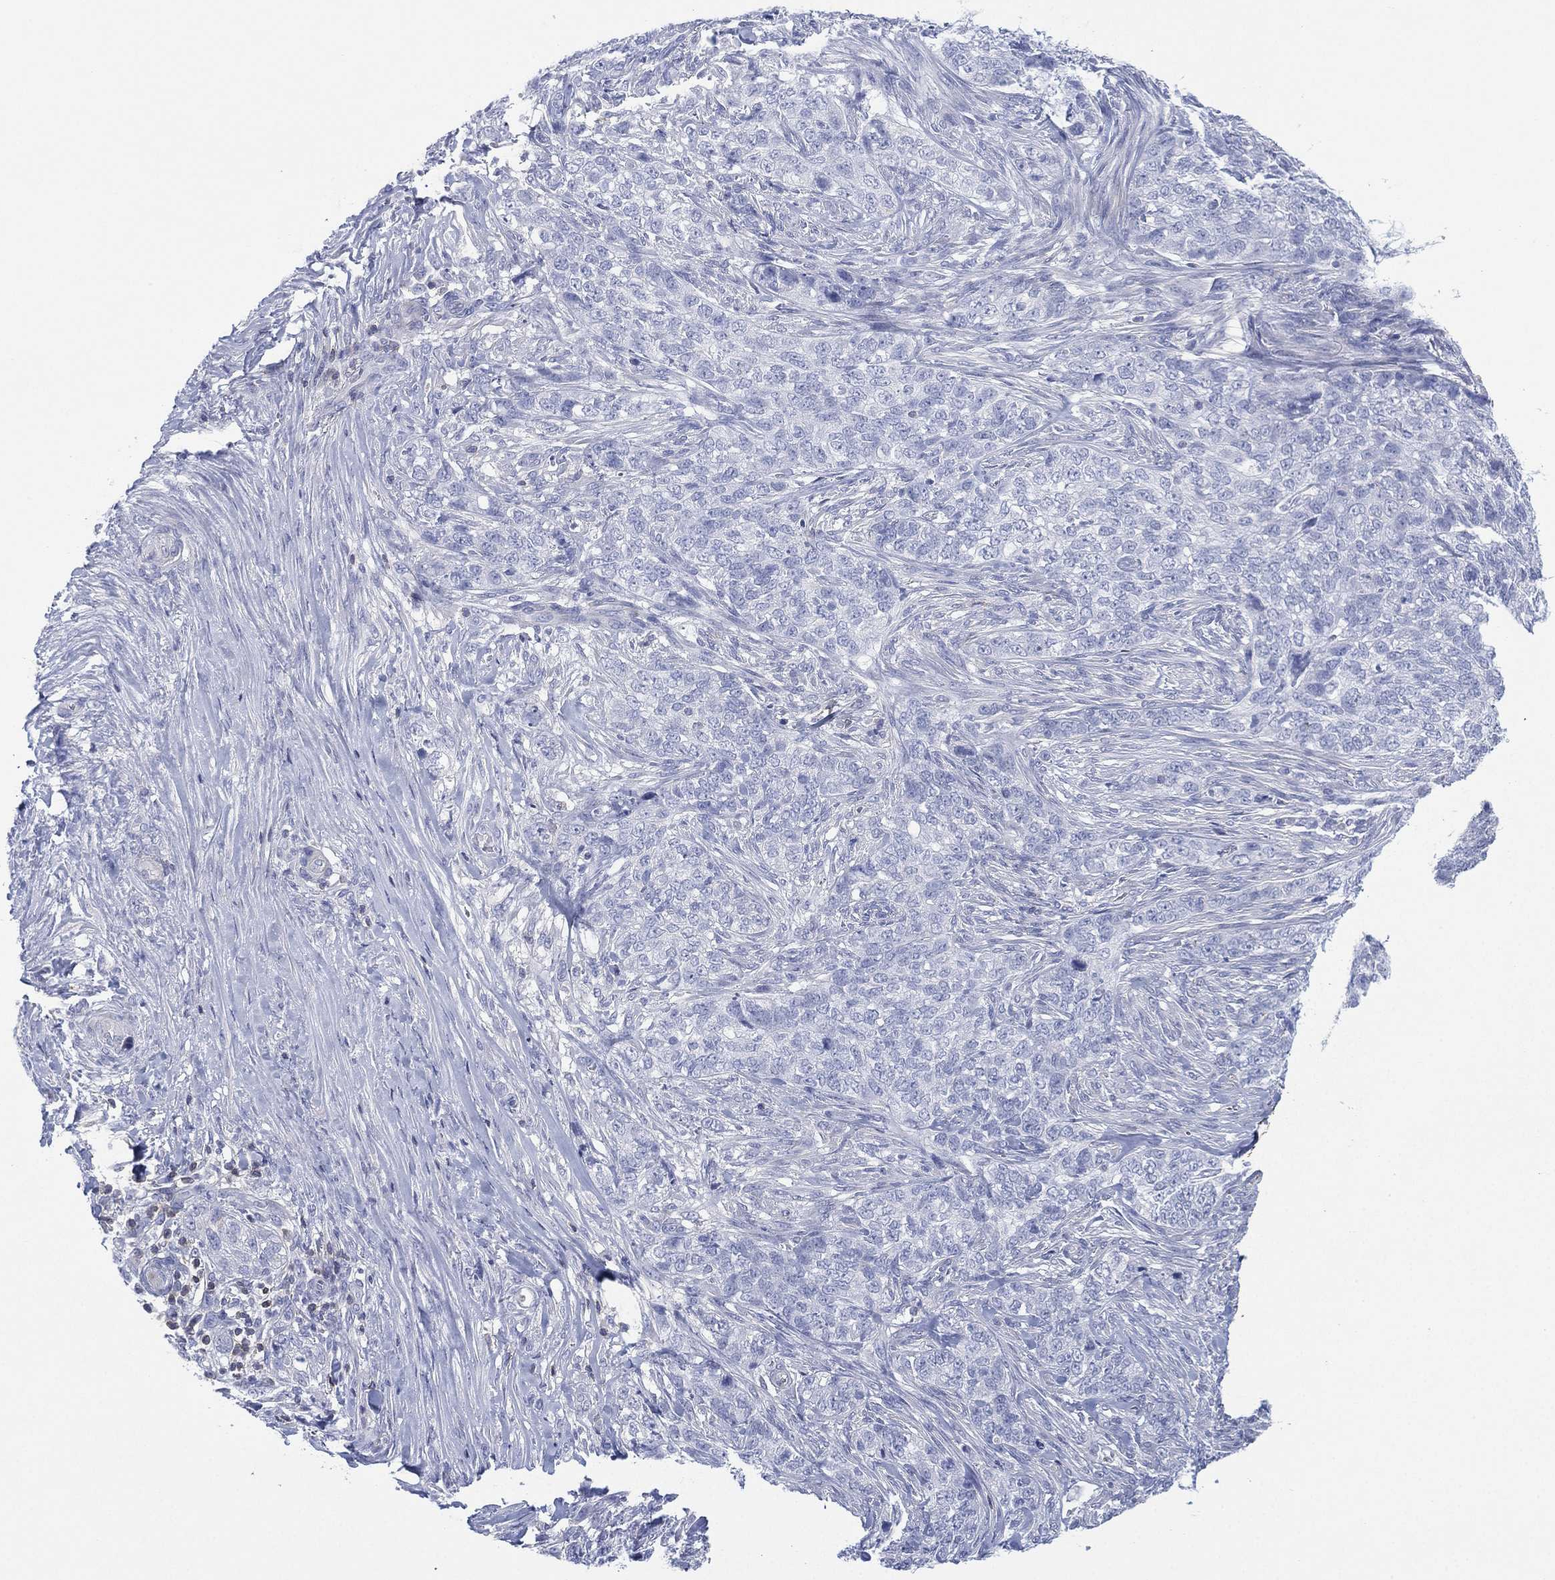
{"staining": {"intensity": "negative", "quantity": "none", "location": "none"}, "tissue": "skin cancer", "cell_type": "Tumor cells", "image_type": "cancer", "snomed": [{"axis": "morphology", "description": "Basal cell carcinoma"}, {"axis": "topography", "description": "Skin"}], "caption": "IHC photomicrograph of neoplastic tissue: human skin cancer stained with DAB demonstrates no significant protein staining in tumor cells. (DAB IHC with hematoxylin counter stain).", "gene": "SEPTIN1", "patient": {"sex": "female", "age": 69}}